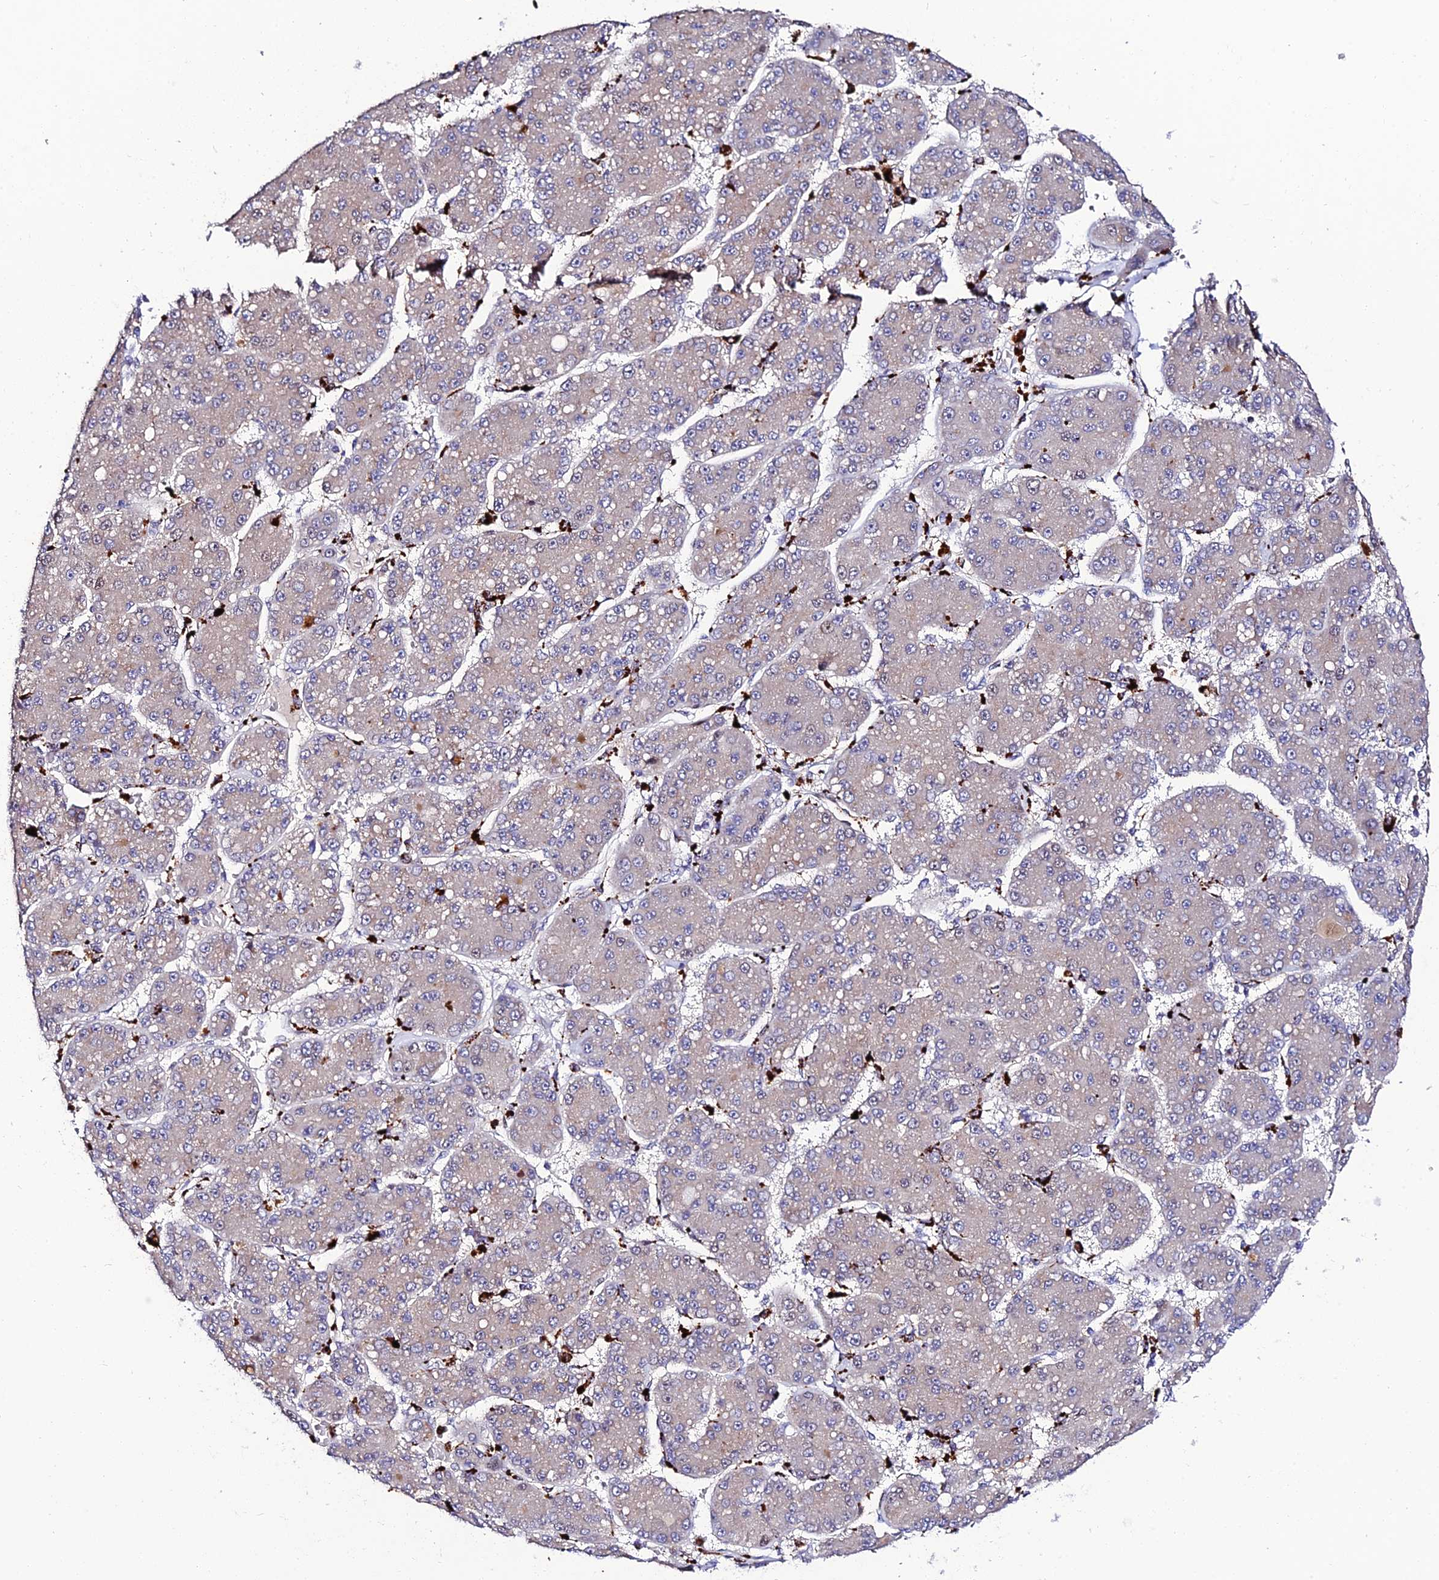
{"staining": {"intensity": "negative", "quantity": "none", "location": "none"}, "tissue": "liver cancer", "cell_type": "Tumor cells", "image_type": "cancer", "snomed": [{"axis": "morphology", "description": "Carcinoma, Hepatocellular, NOS"}, {"axis": "topography", "description": "Liver"}], "caption": "This photomicrograph is of hepatocellular carcinoma (liver) stained with IHC to label a protein in brown with the nuclei are counter-stained blue. There is no staining in tumor cells.", "gene": "HIC1", "patient": {"sex": "male", "age": 67}}